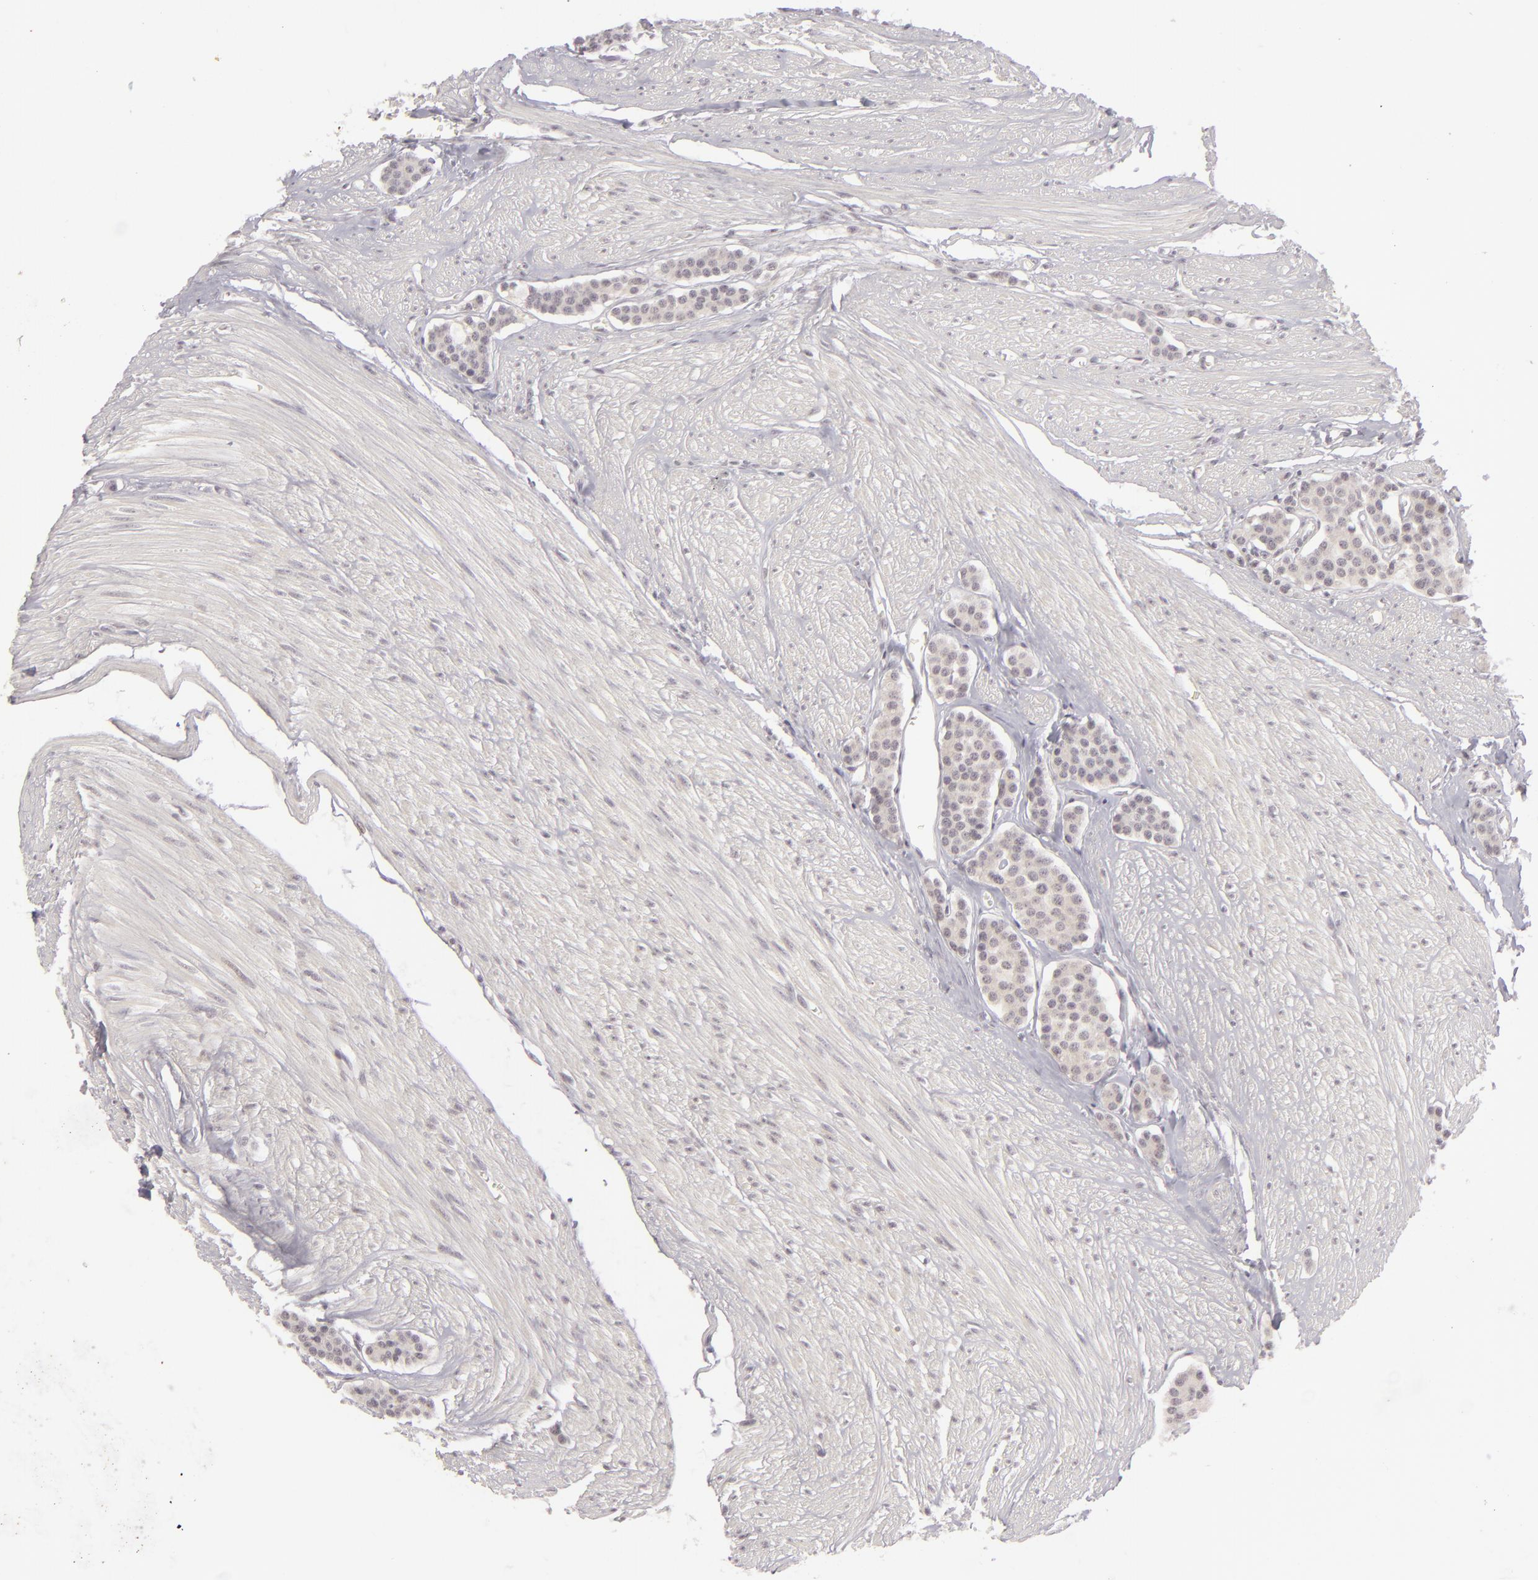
{"staining": {"intensity": "weak", "quantity": ">75%", "location": "cytoplasmic/membranous"}, "tissue": "carcinoid", "cell_type": "Tumor cells", "image_type": "cancer", "snomed": [{"axis": "morphology", "description": "Carcinoid, malignant, NOS"}, {"axis": "topography", "description": "Small intestine"}], "caption": "Immunohistochemical staining of human carcinoid demonstrates weak cytoplasmic/membranous protein positivity in about >75% of tumor cells. (Stains: DAB (3,3'-diaminobenzidine) in brown, nuclei in blue, Microscopy: brightfield microscopy at high magnification).", "gene": "DLG3", "patient": {"sex": "male", "age": 60}}